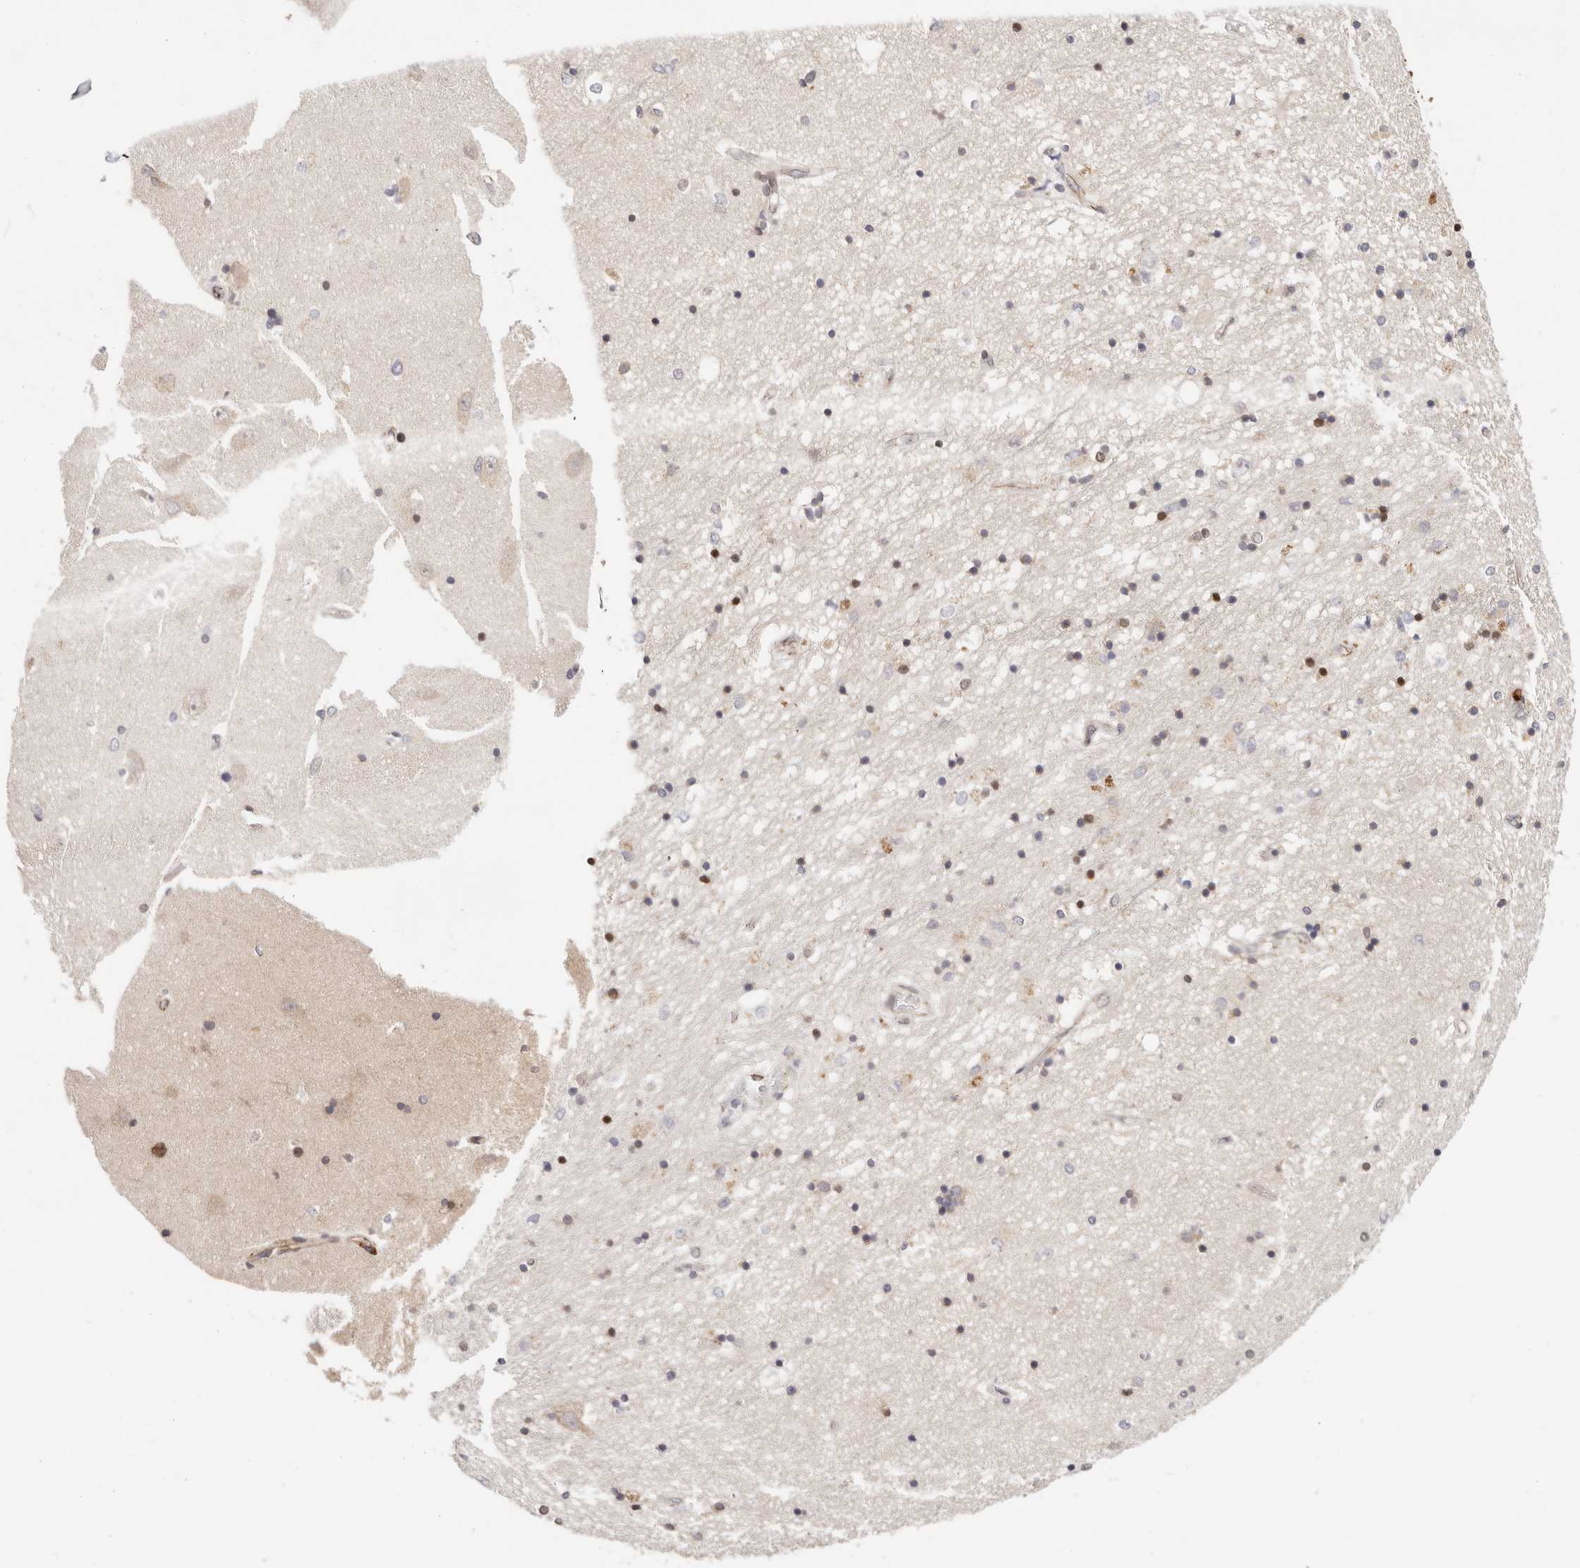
{"staining": {"intensity": "moderate", "quantity": "<25%", "location": "nuclear"}, "tissue": "hippocampus", "cell_type": "Glial cells", "image_type": "normal", "snomed": [{"axis": "morphology", "description": "Normal tissue, NOS"}, {"axis": "topography", "description": "Hippocampus"}], "caption": "The photomicrograph shows immunohistochemical staining of benign hippocampus. There is moderate nuclear staining is present in approximately <25% of glial cells.", "gene": "AFDN", "patient": {"sex": "male", "age": 45}}